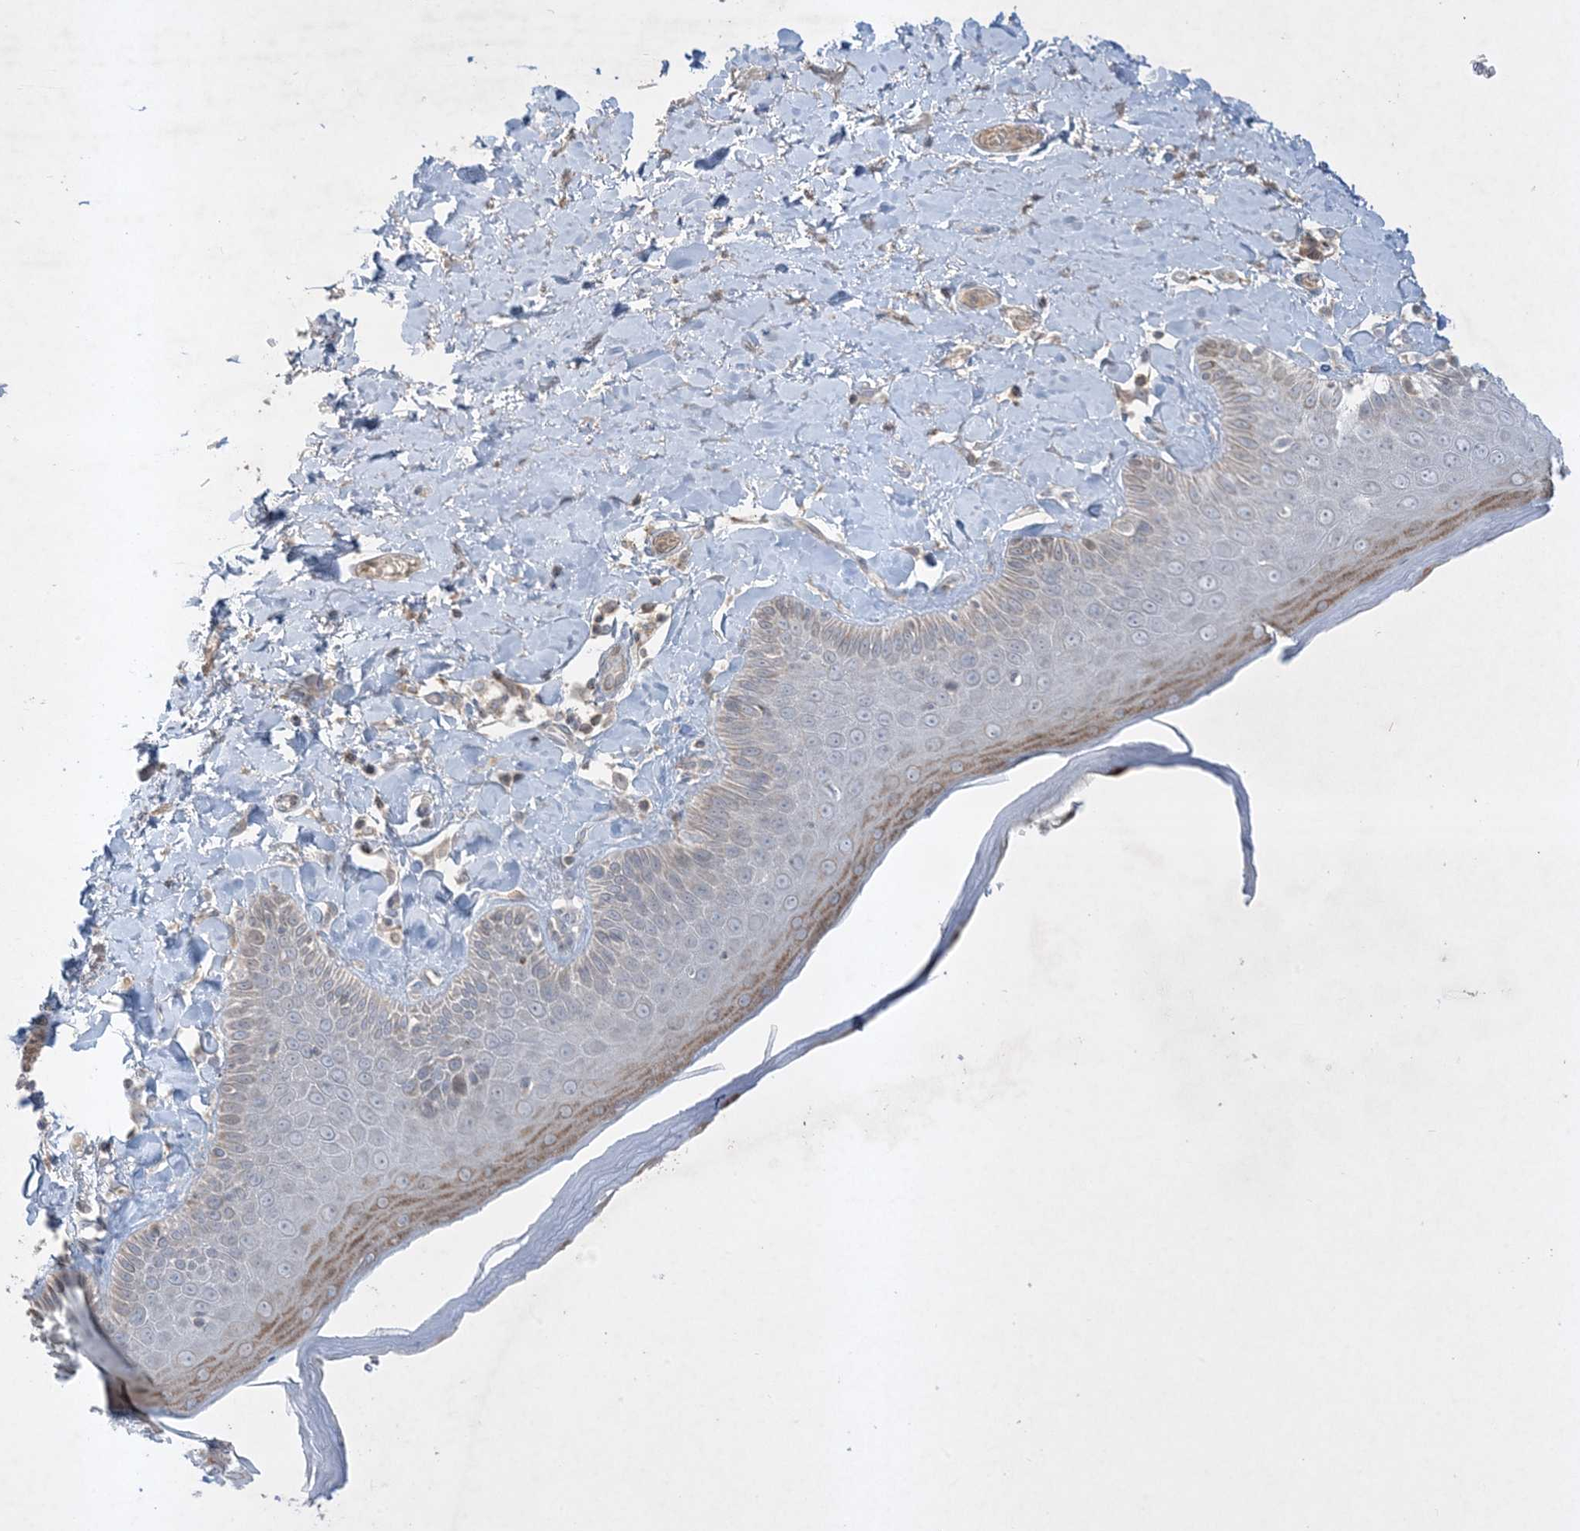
{"staining": {"intensity": "moderate", "quantity": "<25%", "location": "cytoplasmic/membranous"}, "tissue": "skin", "cell_type": "Epidermal cells", "image_type": "normal", "snomed": [{"axis": "morphology", "description": "Normal tissue, NOS"}, {"axis": "topography", "description": "Anal"}], "caption": "This image exhibits IHC staining of unremarkable skin, with low moderate cytoplasmic/membranous staining in about <25% of epidermal cells.", "gene": "FNDC1", "patient": {"sex": "male", "age": 69}}